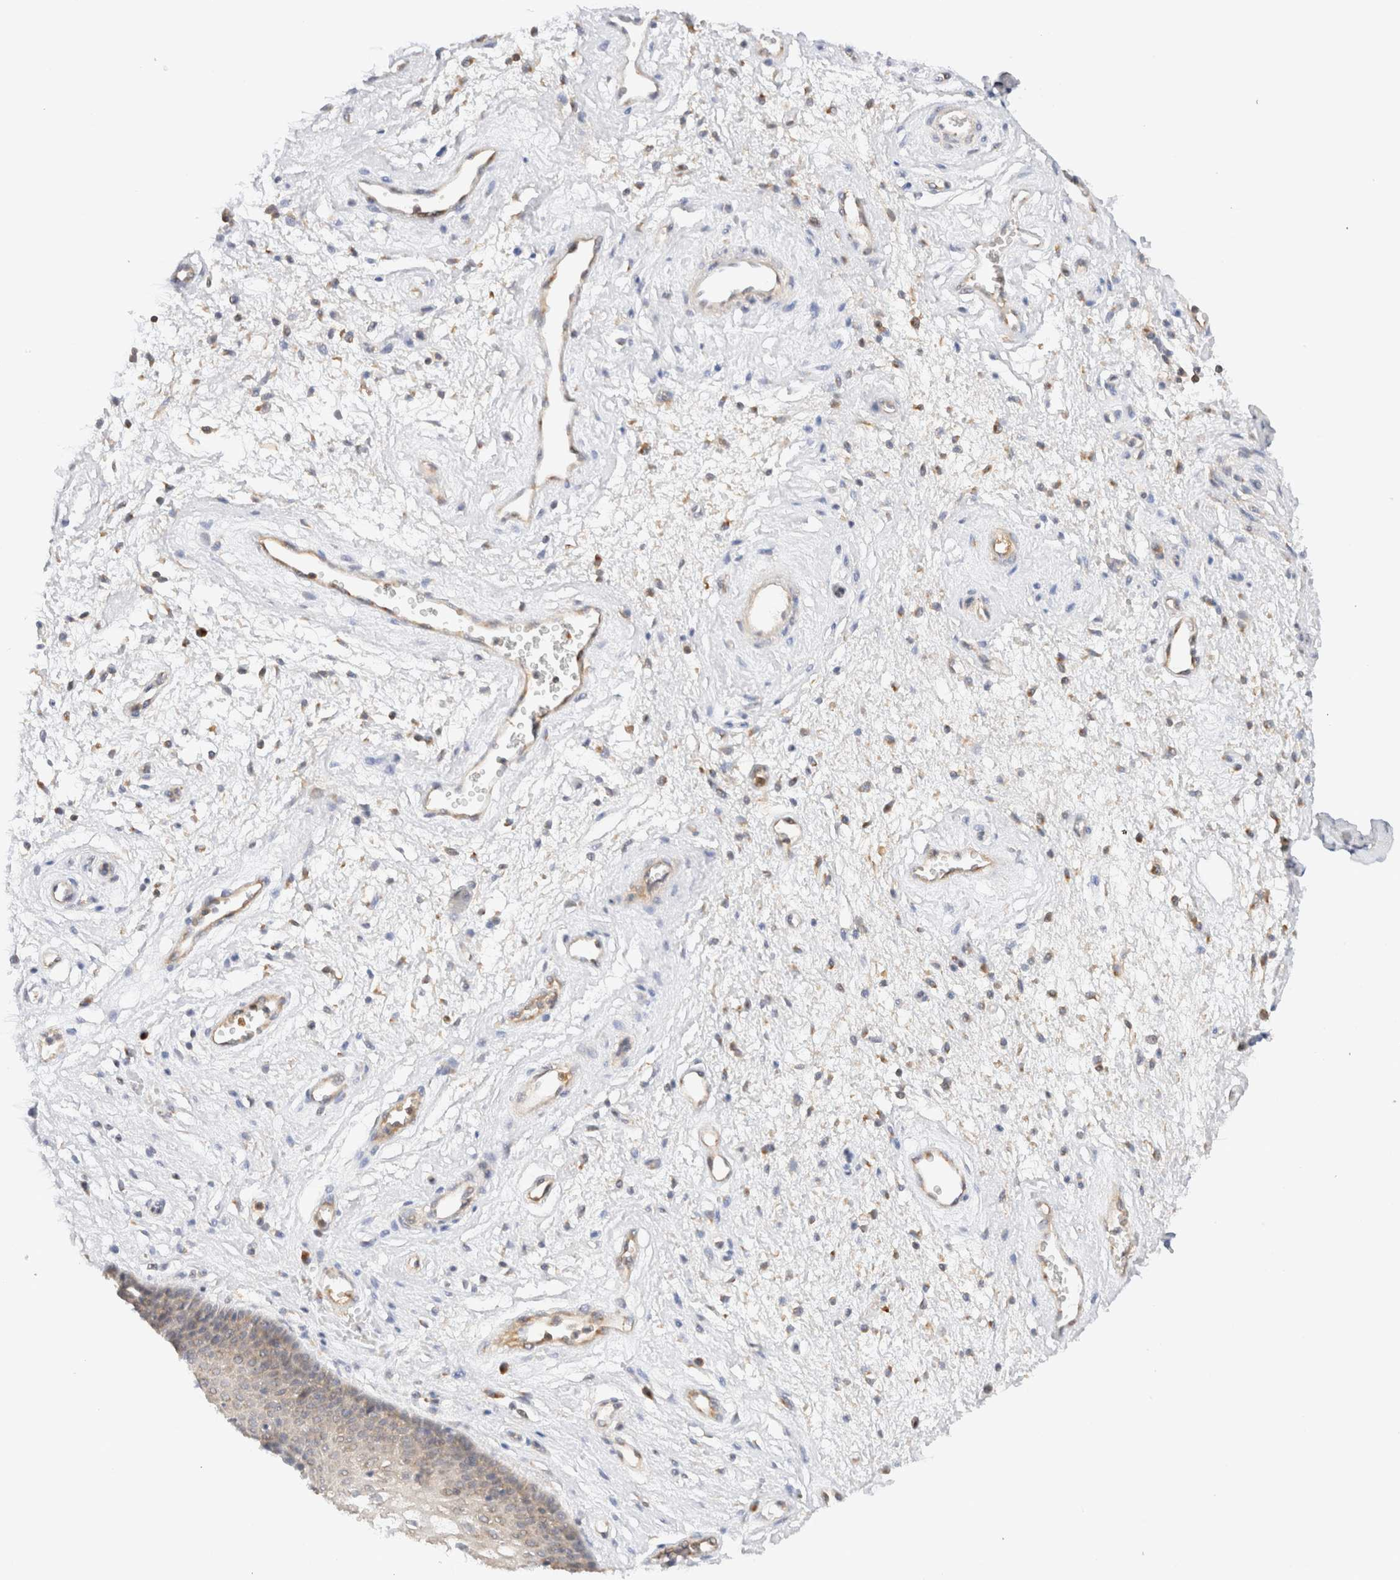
{"staining": {"intensity": "weak", "quantity": "<25%", "location": "cytoplasmic/membranous"}, "tissue": "vagina", "cell_type": "Squamous epithelial cells", "image_type": "normal", "snomed": [{"axis": "morphology", "description": "Normal tissue, NOS"}, {"axis": "topography", "description": "Vagina"}], "caption": "DAB (3,3'-diaminobenzidine) immunohistochemical staining of benign human vagina displays no significant positivity in squamous epithelial cells. (Brightfield microscopy of DAB (3,3'-diaminobenzidine) immunohistochemistry (IHC) at high magnification).", "gene": "RABEP1", "patient": {"sex": "female", "age": 34}}